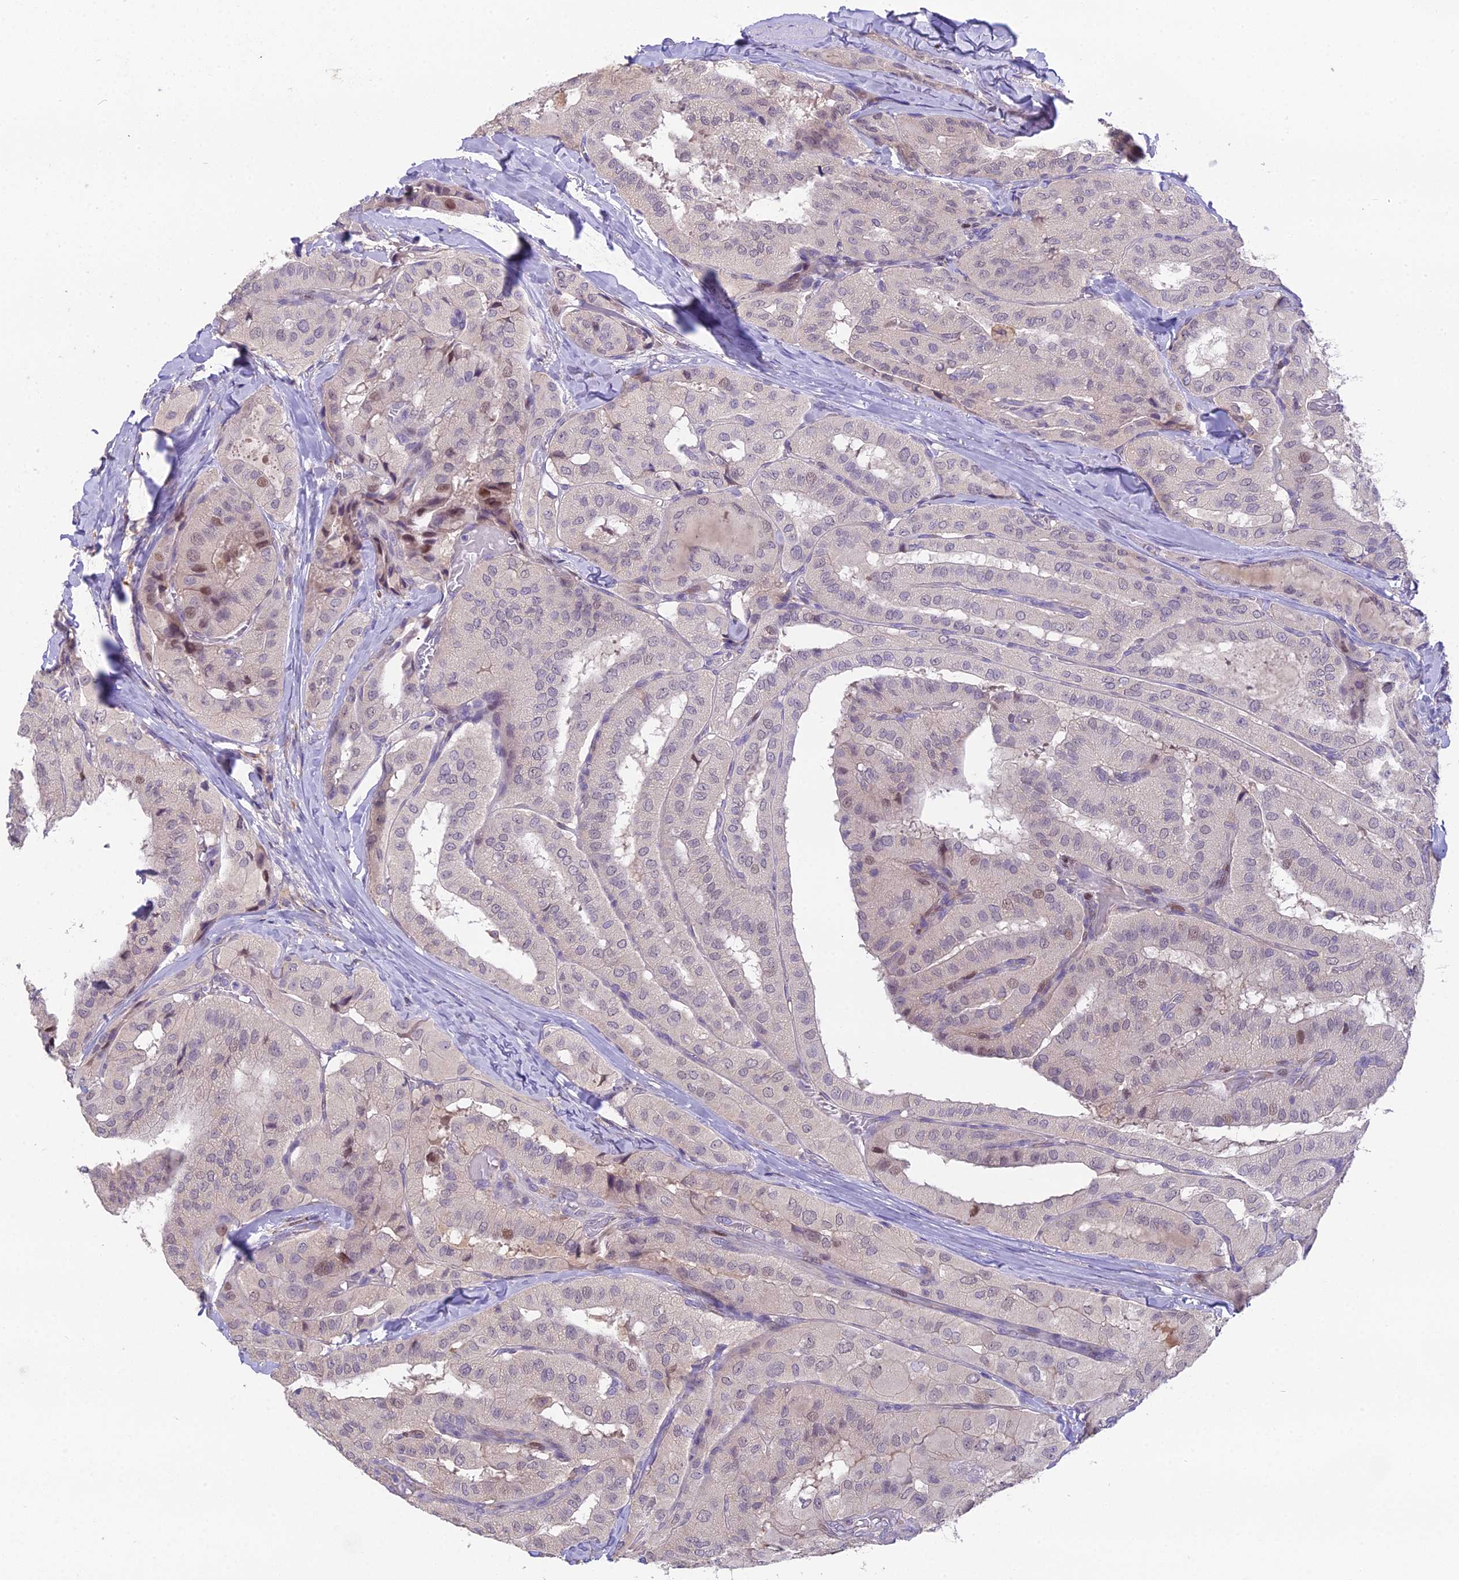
{"staining": {"intensity": "negative", "quantity": "none", "location": "none"}, "tissue": "thyroid cancer", "cell_type": "Tumor cells", "image_type": "cancer", "snomed": [{"axis": "morphology", "description": "Normal tissue, NOS"}, {"axis": "morphology", "description": "Papillary adenocarcinoma, NOS"}, {"axis": "topography", "description": "Thyroid gland"}], "caption": "Immunohistochemistry of human thyroid cancer (papillary adenocarcinoma) reveals no positivity in tumor cells. Nuclei are stained in blue.", "gene": "PUS10", "patient": {"sex": "female", "age": 59}}